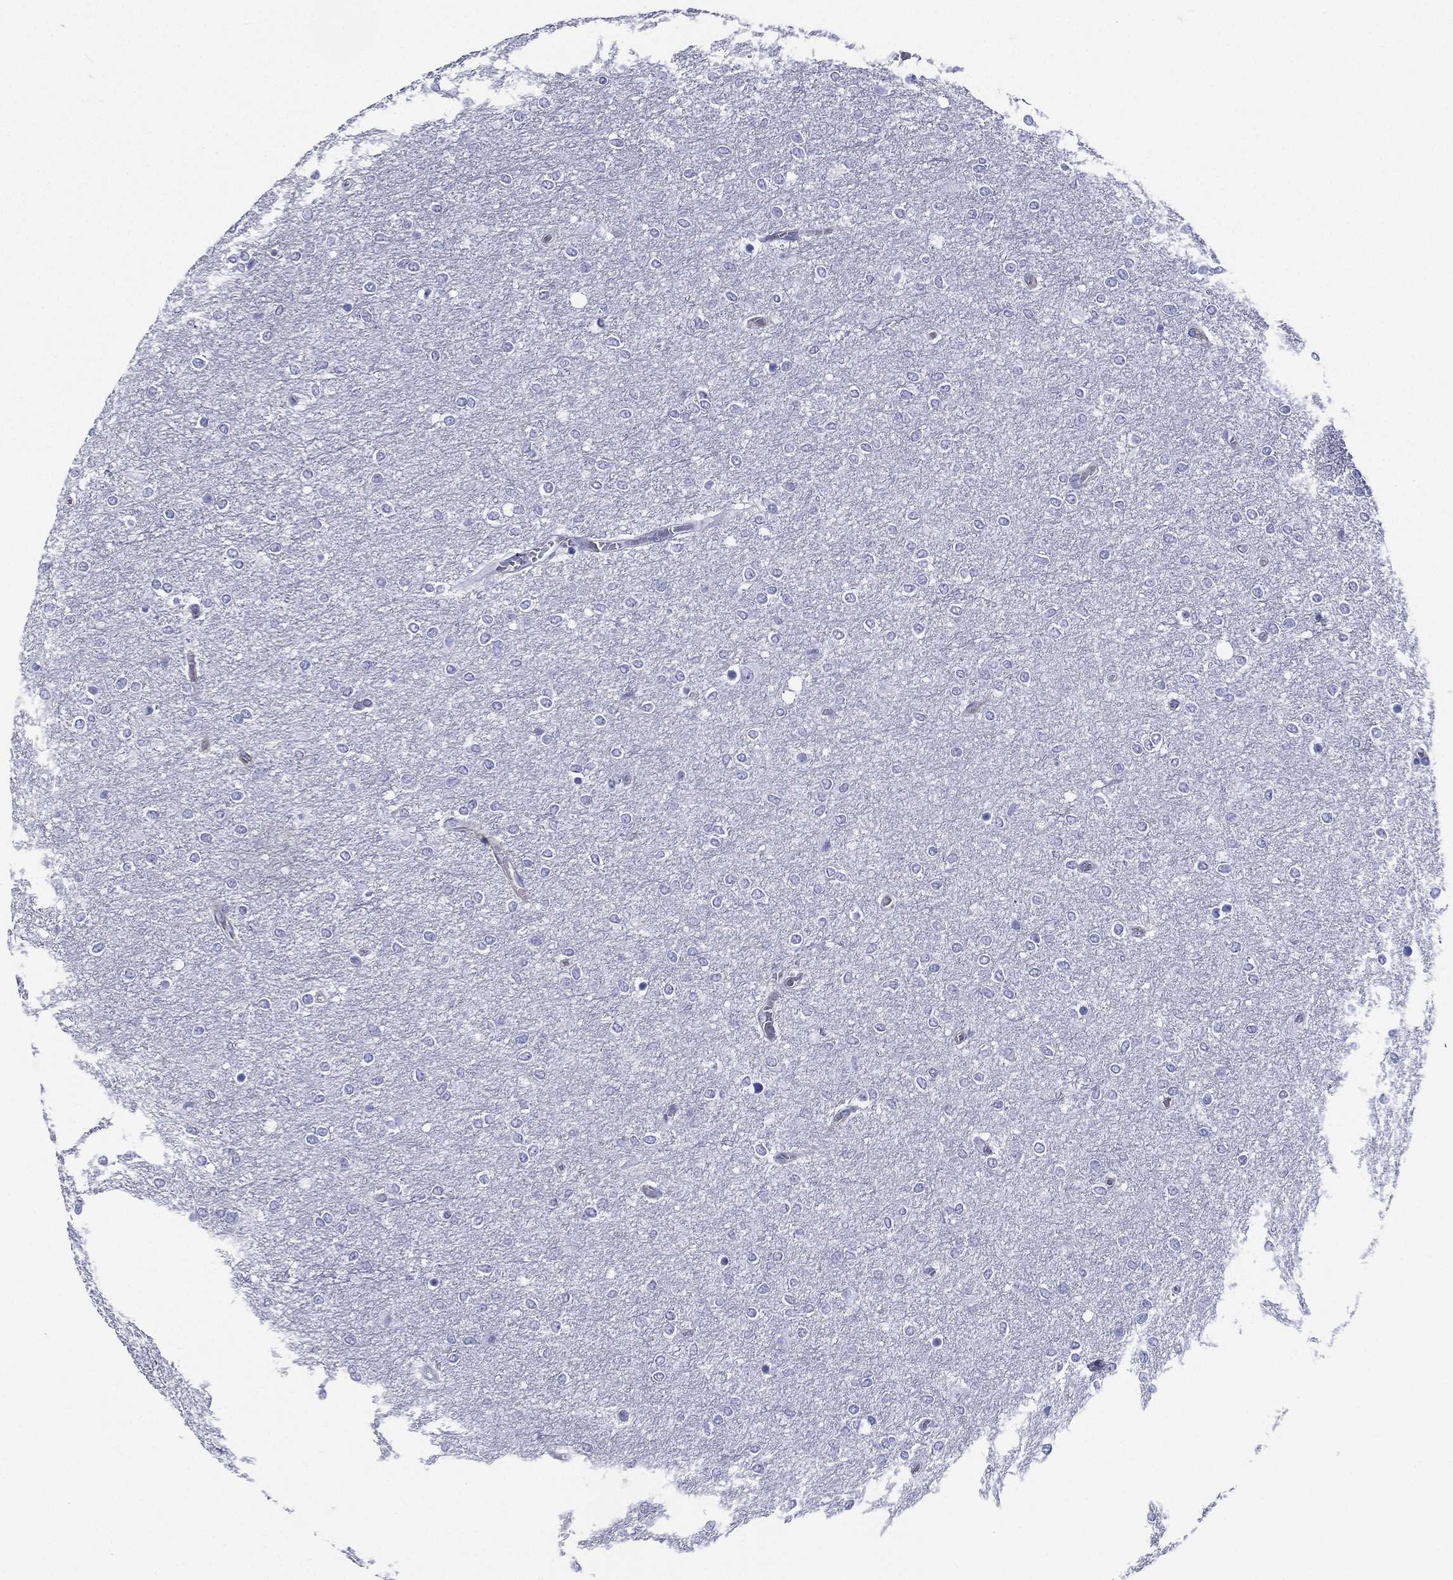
{"staining": {"intensity": "negative", "quantity": "none", "location": "none"}, "tissue": "glioma", "cell_type": "Tumor cells", "image_type": "cancer", "snomed": [{"axis": "morphology", "description": "Glioma, malignant, High grade"}, {"axis": "topography", "description": "Brain"}], "caption": "Photomicrograph shows no significant protein expression in tumor cells of malignant glioma (high-grade). The staining is performed using DAB brown chromogen with nuclei counter-stained in using hematoxylin.", "gene": "RSPH4A", "patient": {"sex": "female", "age": 61}}